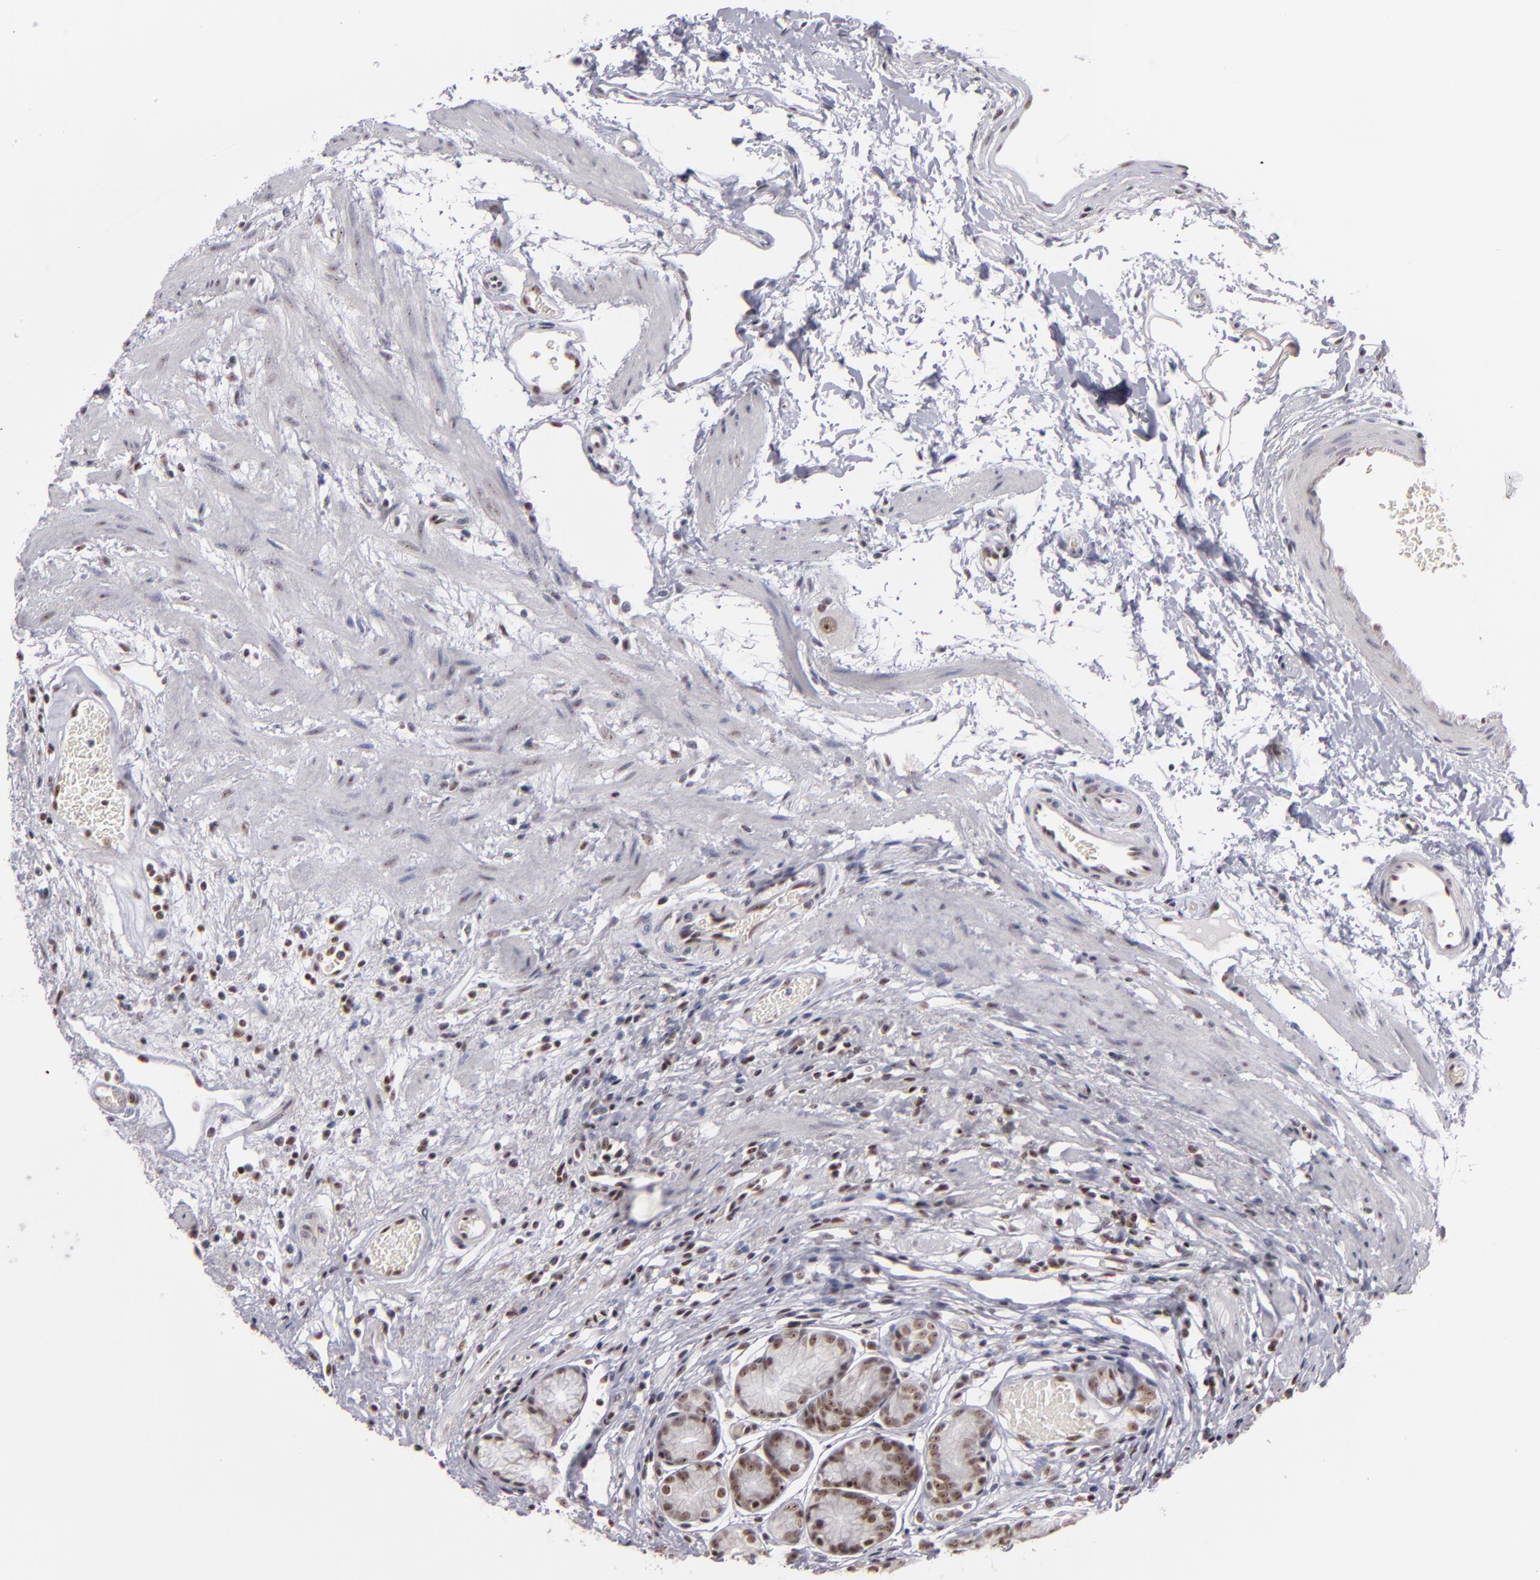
{"staining": {"intensity": "moderate", "quantity": "25%-75%", "location": "nuclear"}, "tissue": "stomach", "cell_type": "Glandular cells", "image_type": "normal", "snomed": [{"axis": "morphology", "description": "Normal tissue, NOS"}, {"axis": "morphology", "description": "Inflammation, NOS"}, {"axis": "topography", "description": "Stomach, lower"}], "caption": "An immunohistochemistry photomicrograph of normal tissue is shown. Protein staining in brown labels moderate nuclear positivity in stomach within glandular cells.", "gene": "DAXX", "patient": {"sex": "male", "age": 59}}